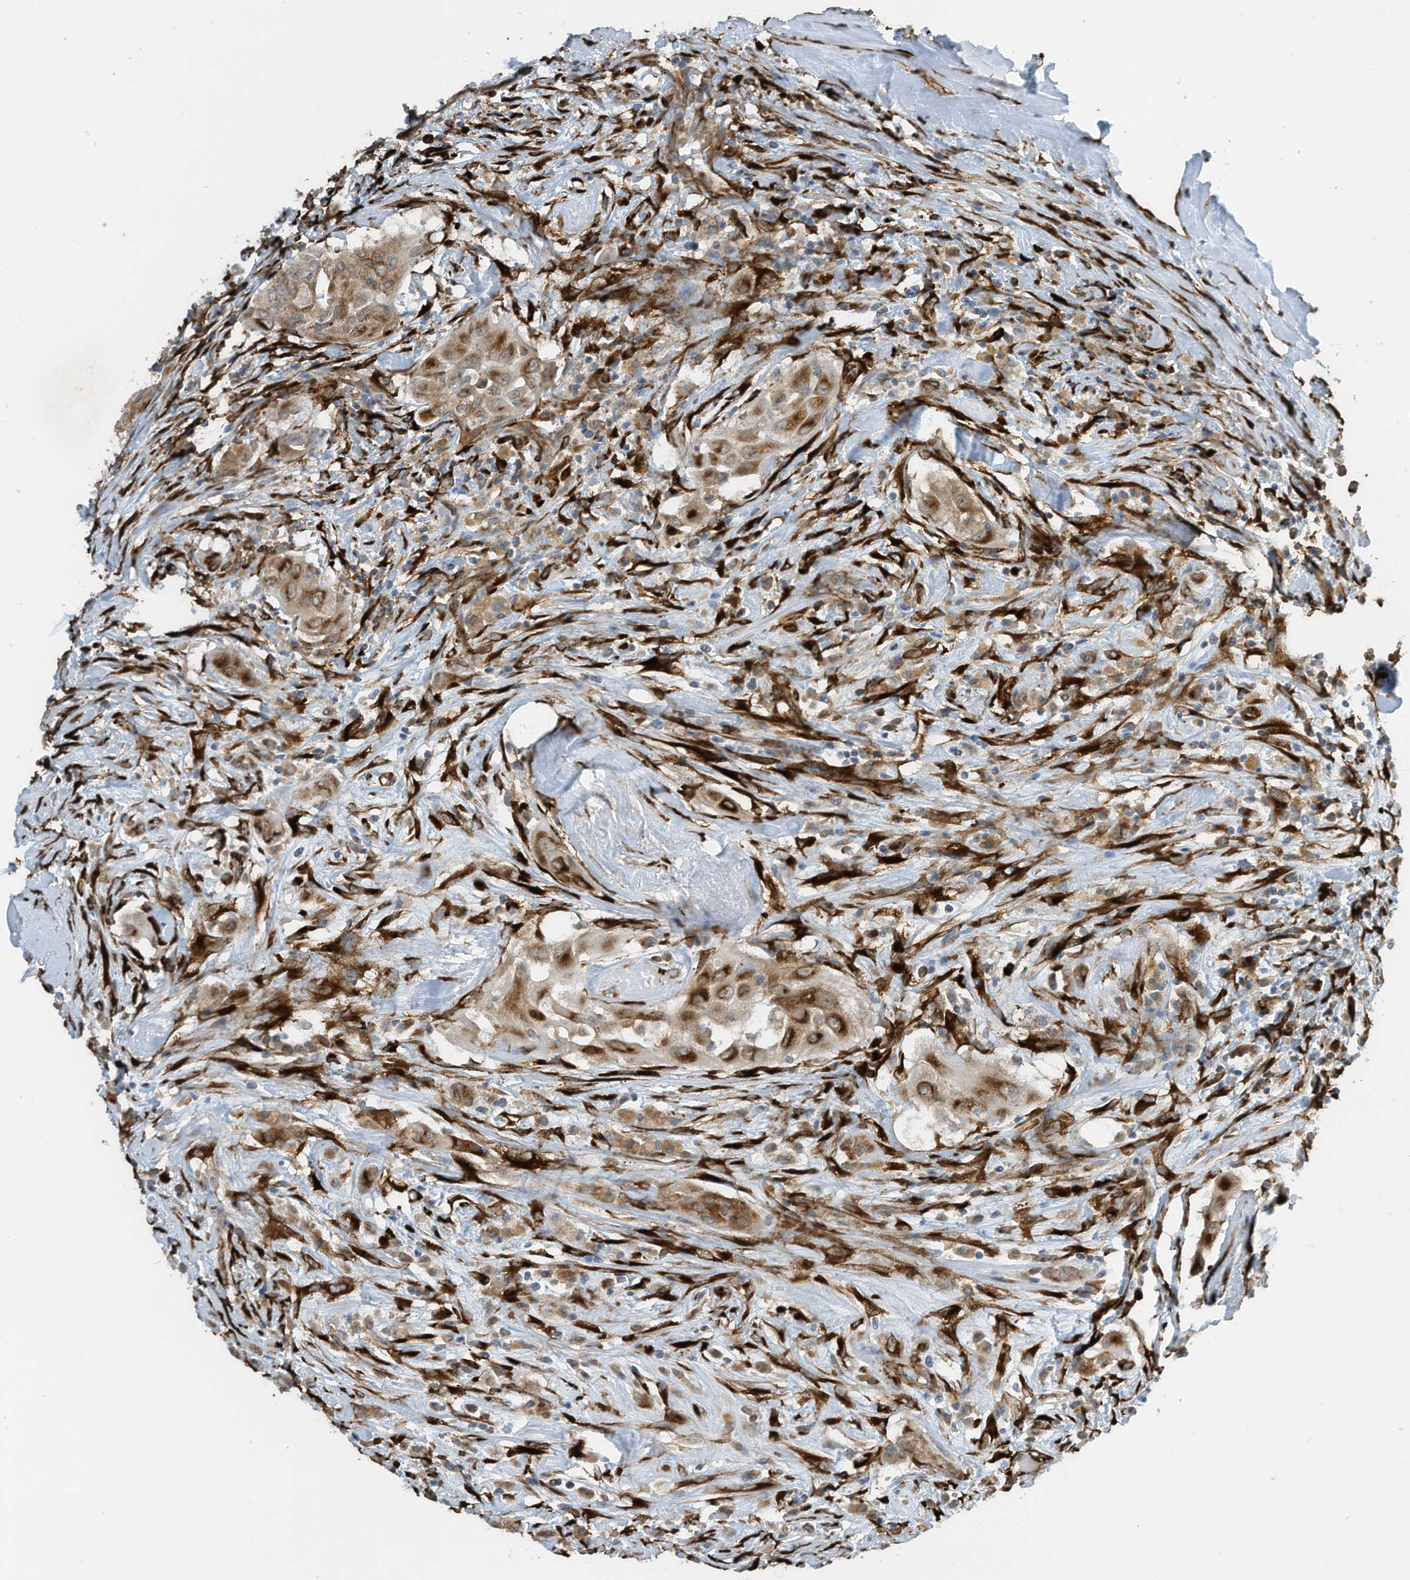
{"staining": {"intensity": "moderate", "quantity": ">75%", "location": "cytoplasmic/membranous"}, "tissue": "thyroid cancer", "cell_type": "Tumor cells", "image_type": "cancer", "snomed": [{"axis": "morphology", "description": "Papillary adenocarcinoma, NOS"}, {"axis": "topography", "description": "Thyroid gland"}], "caption": "This histopathology image displays thyroid cancer stained with immunohistochemistry to label a protein in brown. The cytoplasmic/membranous of tumor cells show moderate positivity for the protein. Nuclei are counter-stained blue.", "gene": "ZBTB45", "patient": {"sex": "female", "age": 59}}